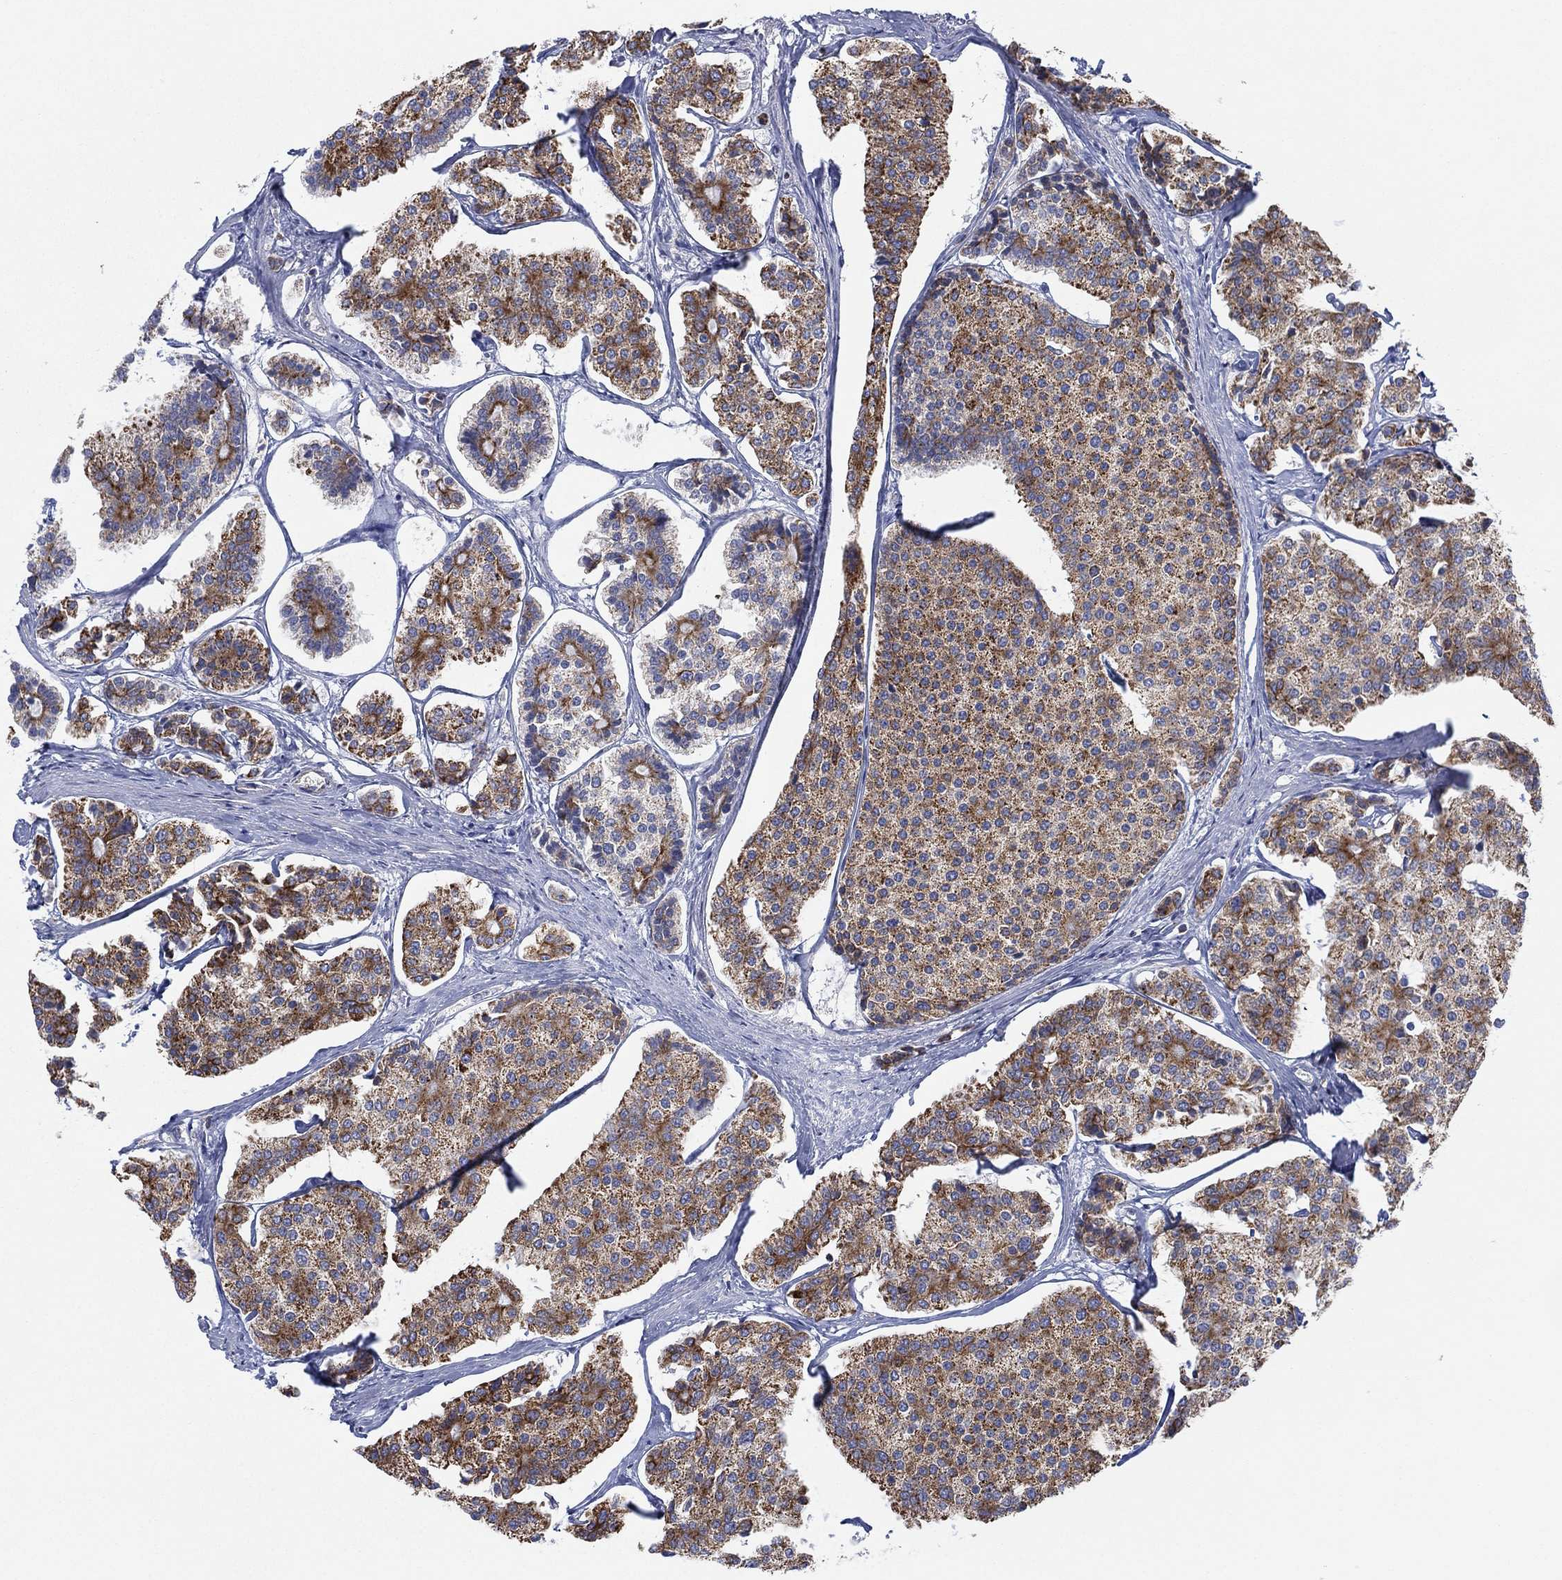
{"staining": {"intensity": "strong", "quantity": ">75%", "location": "cytoplasmic/membranous"}, "tissue": "carcinoid", "cell_type": "Tumor cells", "image_type": "cancer", "snomed": [{"axis": "morphology", "description": "Carcinoid, malignant, NOS"}, {"axis": "topography", "description": "Small intestine"}], "caption": "Human malignant carcinoid stained with a protein marker displays strong staining in tumor cells.", "gene": "INA", "patient": {"sex": "female", "age": 65}}